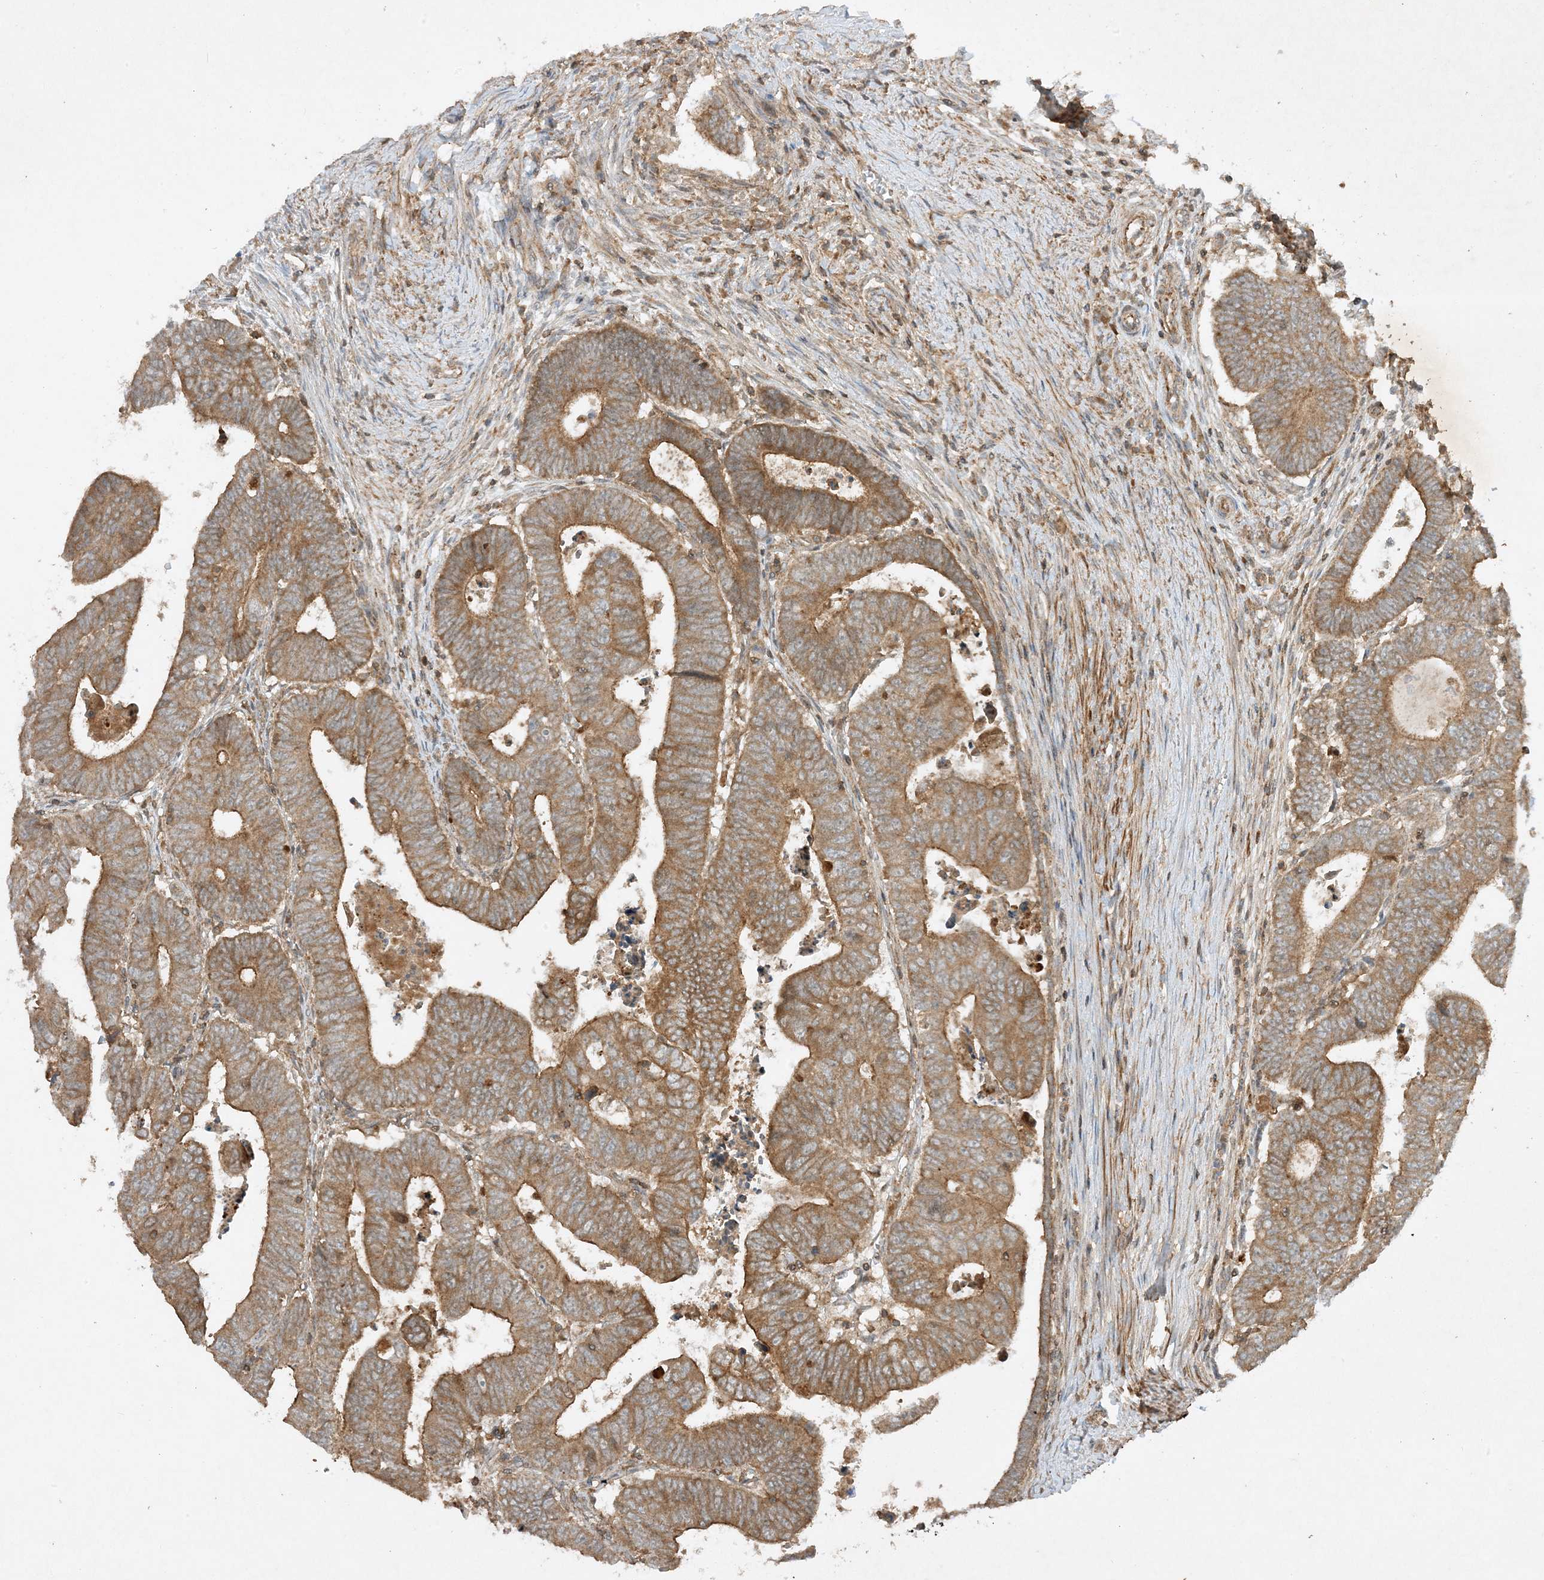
{"staining": {"intensity": "moderate", "quantity": ">75%", "location": "cytoplasmic/membranous"}, "tissue": "colorectal cancer", "cell_type": "Tumor cells", "image_type": "cancer", "snomed": [{"axis": "morphology", "description": "Normal tissue, NOS"}, {"axis": "morphology", "description": "Adenocarcinoma, NOS"}, {"axis": "topography", "description": "Rectum"}], "caption": "Immunohistochemistry (DAB) staining of adenocarcinoma (colorectal) reveals moderate cytoplasmic/membranous protein positivity in approximately >75% of tumor cells. Using DAB (brown) and hematoxylin (blue) stains, captured at high magnification using brightfield microscopy.", "gene": "XRN1", "patient": {"sex": "female", "age": 65}}